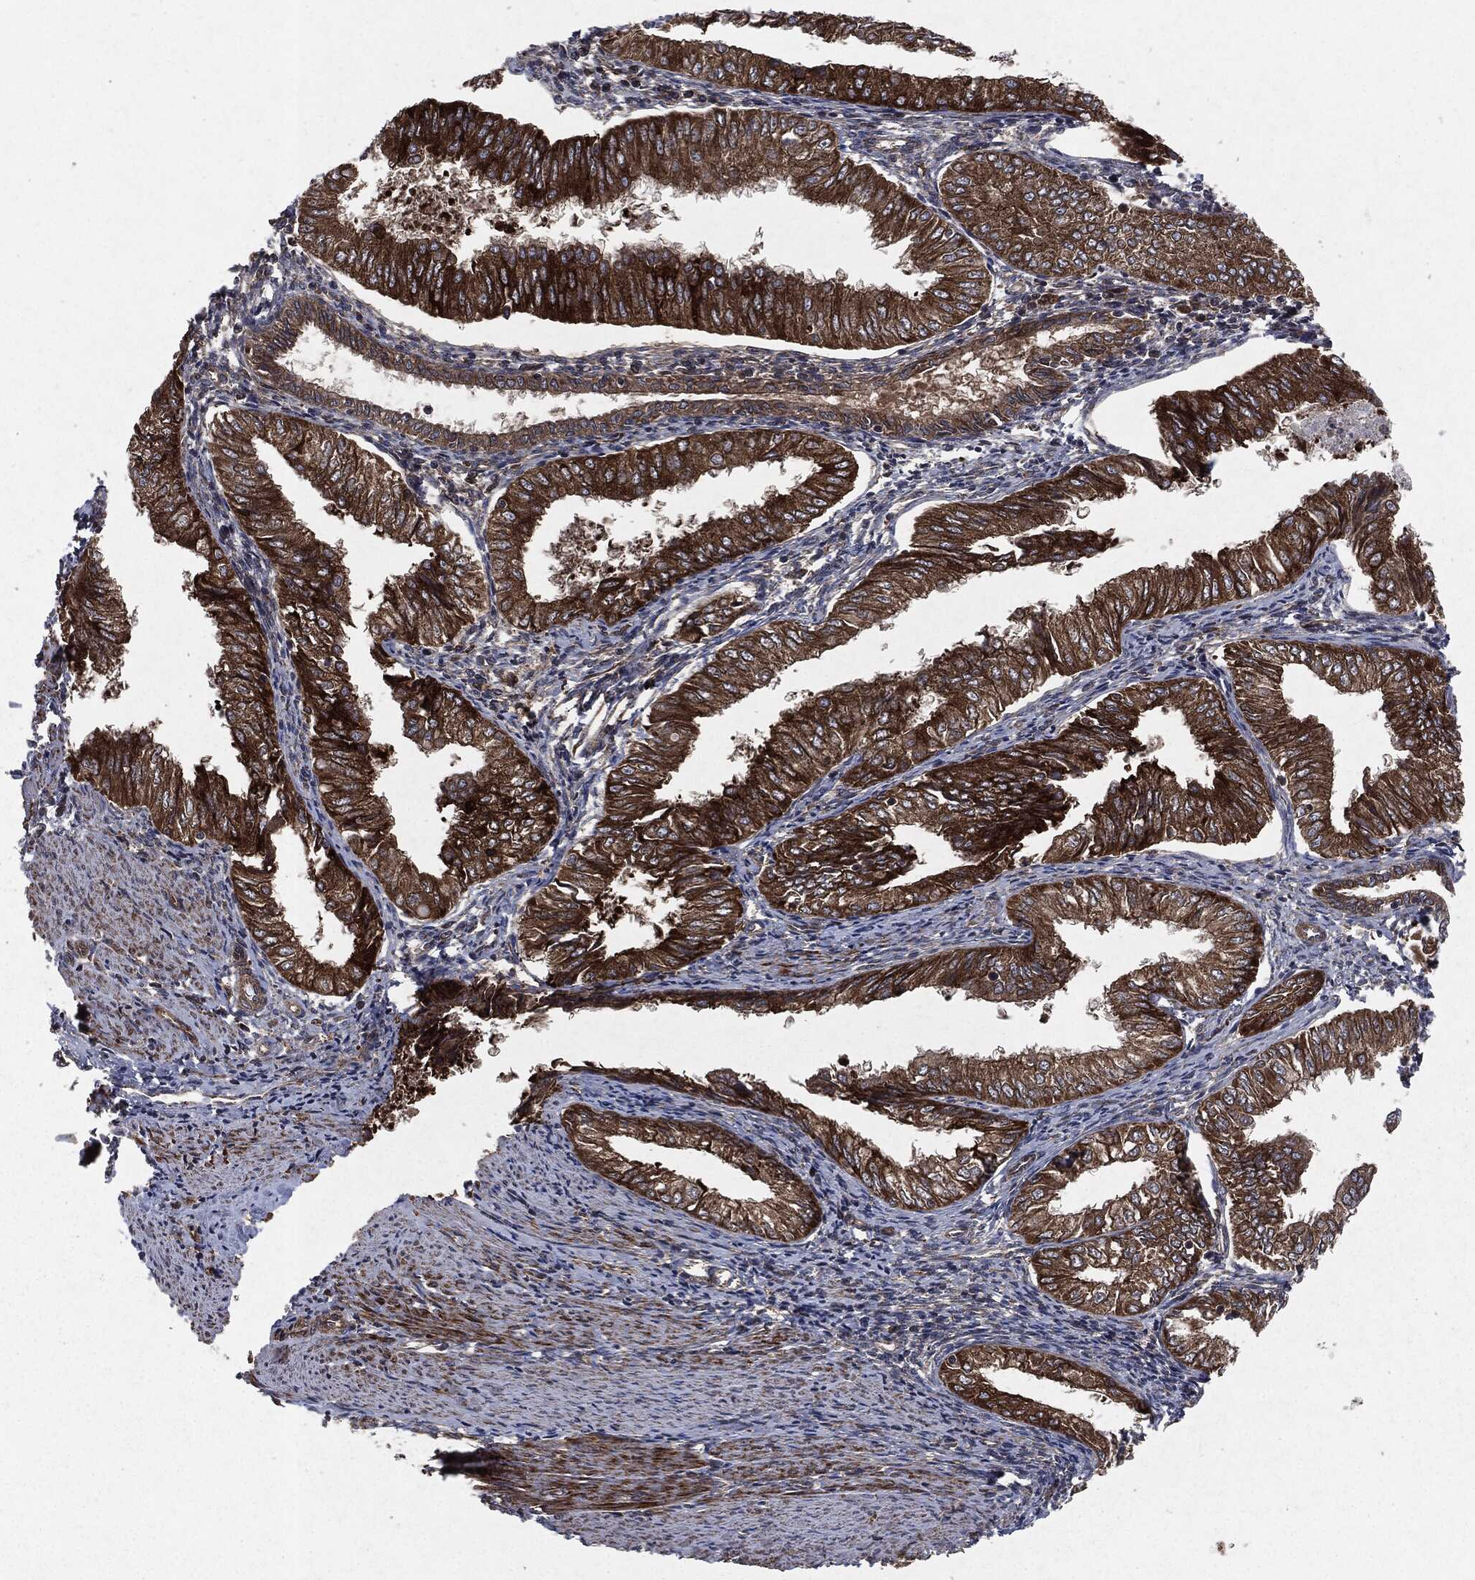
{"staining": {"intensity": "strong", "quantity": "25%-75%", "location": "cytoplasmic/membranous"}, "tissue": "endometrial cancer", "cell_type": "Tumor cells", "image_type": "cancer", "snomed": [{"axis": "morphology", "description": "Adenocarcinoma, NOS"}, {"axis": "topography", "description": "Endometrium"}], "caption": "This image exhibits immunohistochemistry (IHC) staining of endometrial cancer, with high strong cytoplasmic/membranous staining in about 25%-75% of tumor cells.", "gene": "RAF1", "patient": {"sex": "female", "age": 53}}